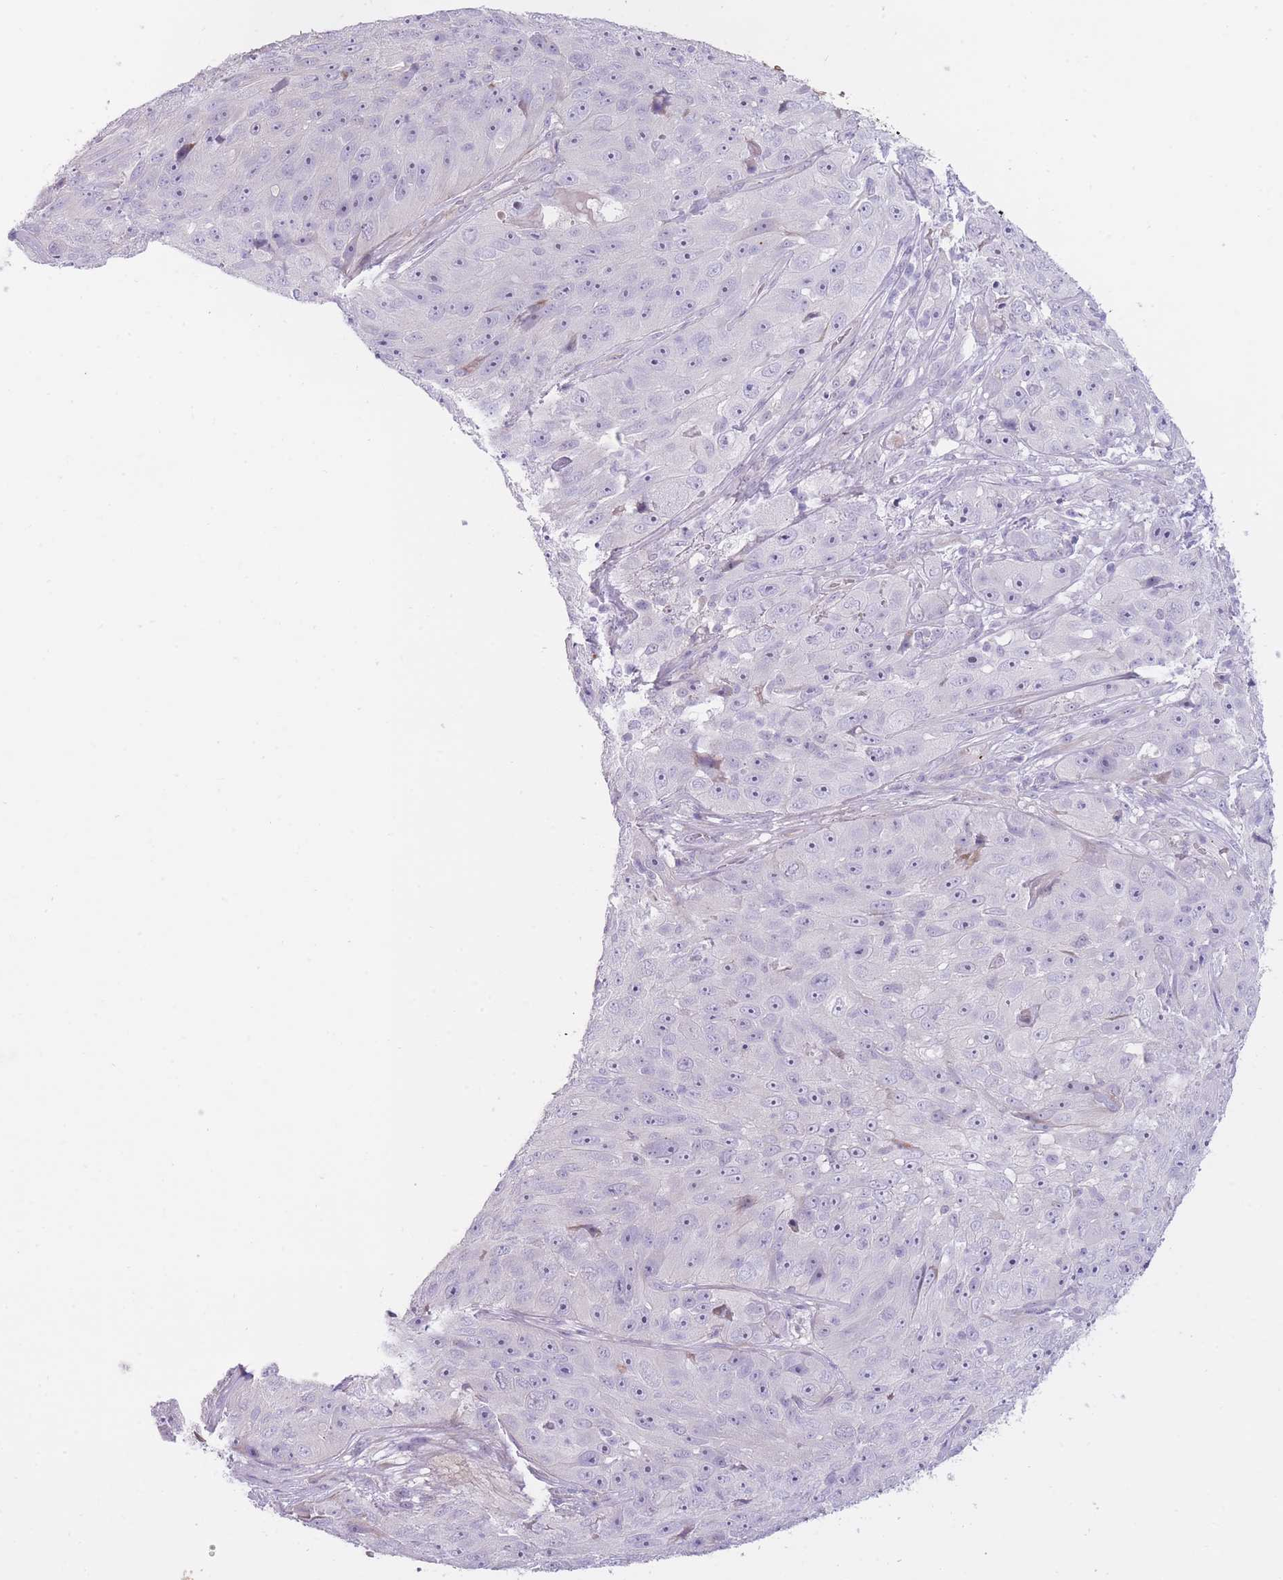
{"staining": {"intensity": "negative", "quantity": "none", "location": "none"}, "tissue": "skin cancer", "cell_type": "Tumor cells", "image_type": "cancer", "snomed": [{"axis": "morphology", "description": "Squamous cell carcinoma, NOS"}, {"axis": "topography", "description": "Skin"}], "caption": "Tumor cells show no significant protein staining in squamous cell carcinoma (skin).", "gene": "IMPG1", "patient": {"sex": "female", "age": 87}}